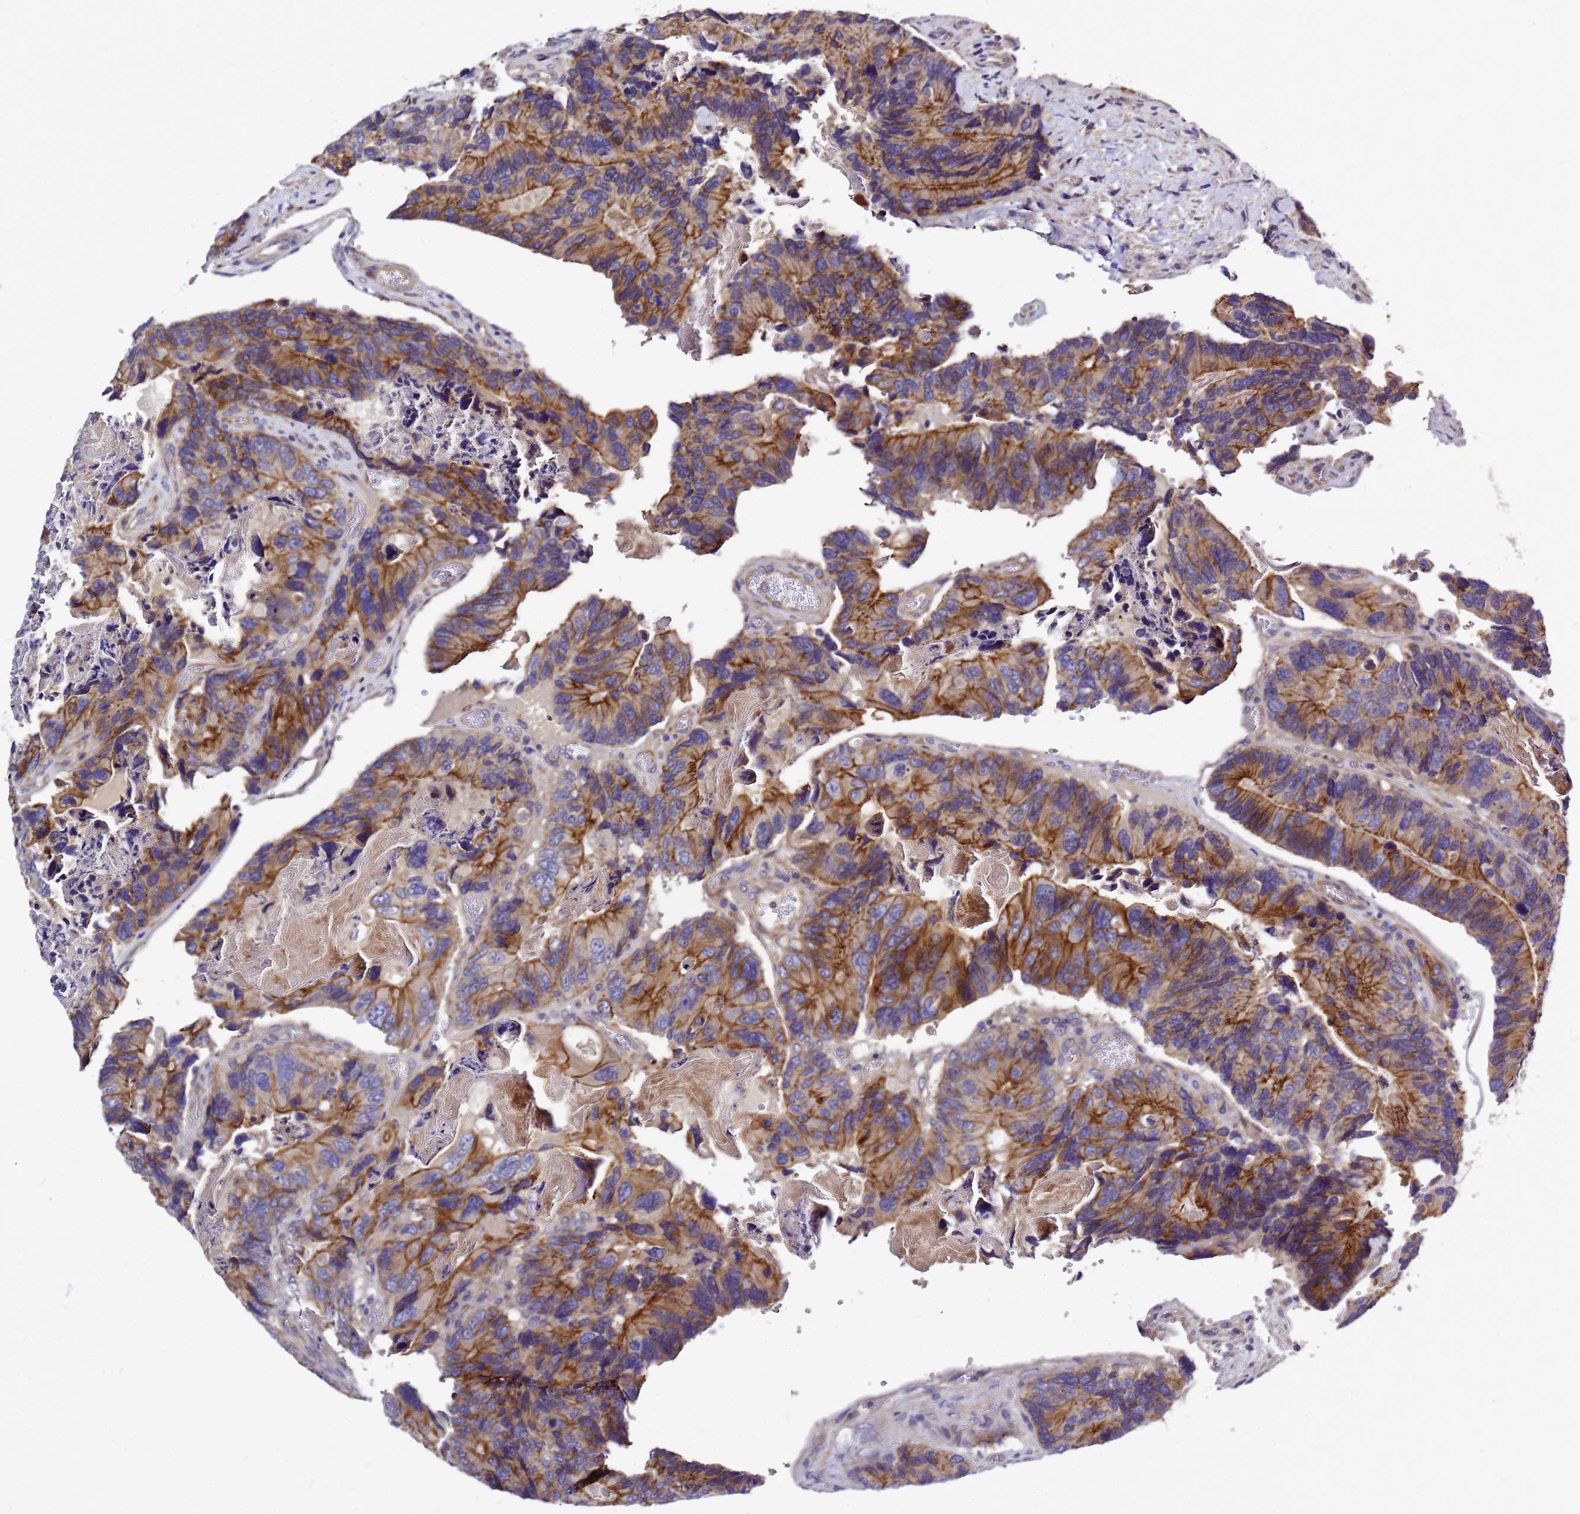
{"staining": {"intensity": "moderate", "quantity": ">75%", "location": "cytoplasmic/membranous"}, "tissue": "colorectal cancer", "cell_type": "Tumor cells", "image_type": "cancer", "snomed": [{"axis": "morphology", "description": "Adenocarcinoma, NOS"}, {"axis": "topography", "description": "Colon"}], "caption": "IHC (DAB) staining of colorectal cancer (adenocarcinoma) reveals moderate cytoplasmic/membranous protein staining in about >75% of tumor cells. The protein of interest is shown in brown color, while the nuclei are stained blue.", "gene": "FBXW5", "patient": {"sex": "male", "age": 84}}